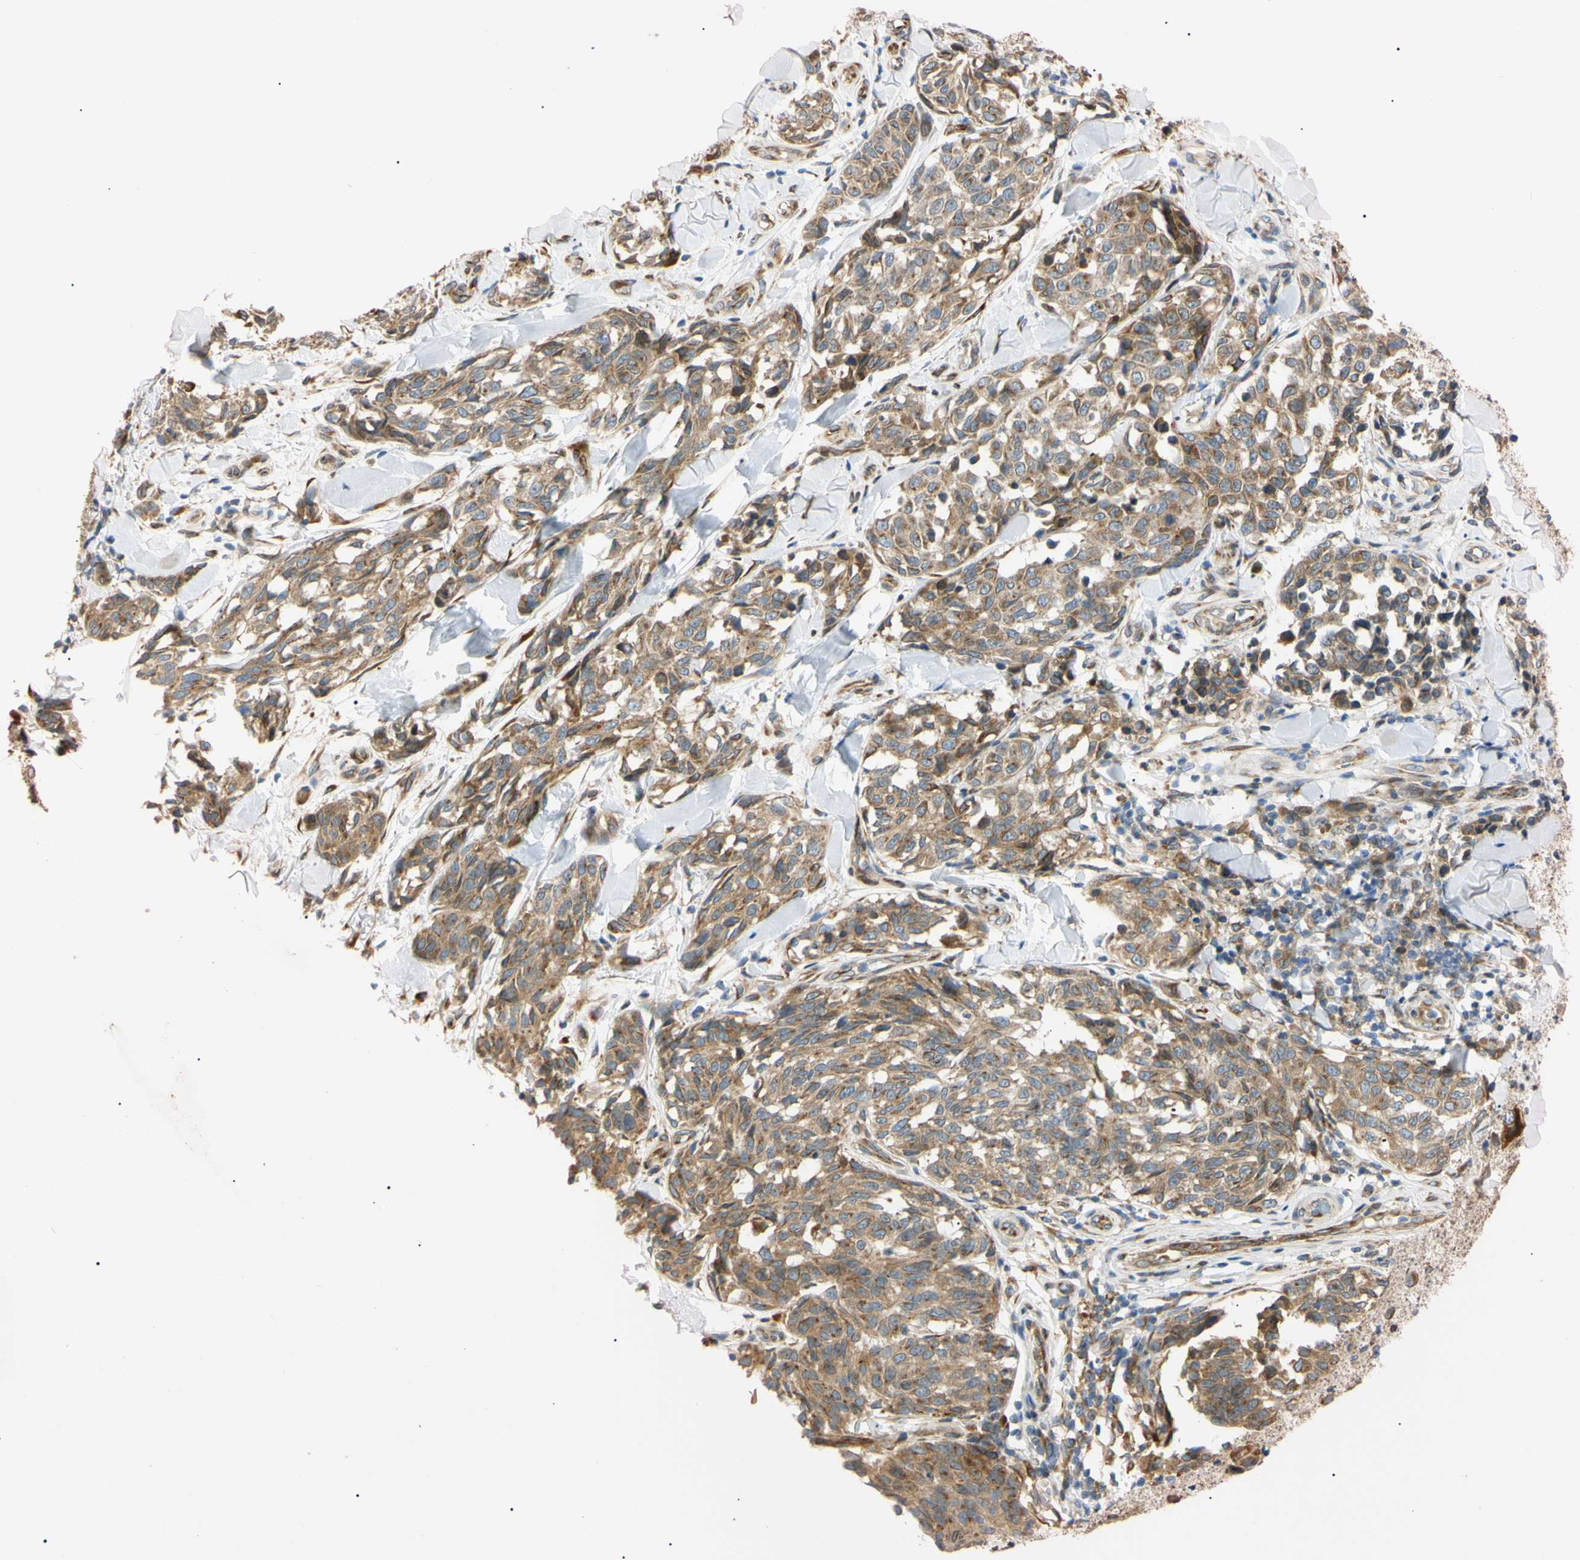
{"staining": {"intensity": "weak", "quantity": ">75%", "location": "cytoplasmic/membranous"}, "tissue": "melanoma", "cell_type": "Tumor cells", "image_type": "cancer", "snomed": [{"axis": "morphology", "description": "Malignant melanoma, NOS"}, {"axis": "topography", "description": "Skin"}], "caption": "Protein expression analysis of malignant melanoma shows weak cytoplasmic/membranous expression in about >75% of tumor cells. (DAB IHC, brown staining for protein, blue staining for nuclei).", "gene": "IER3IP1", "patient": {"sex": "female", "age": 64}}